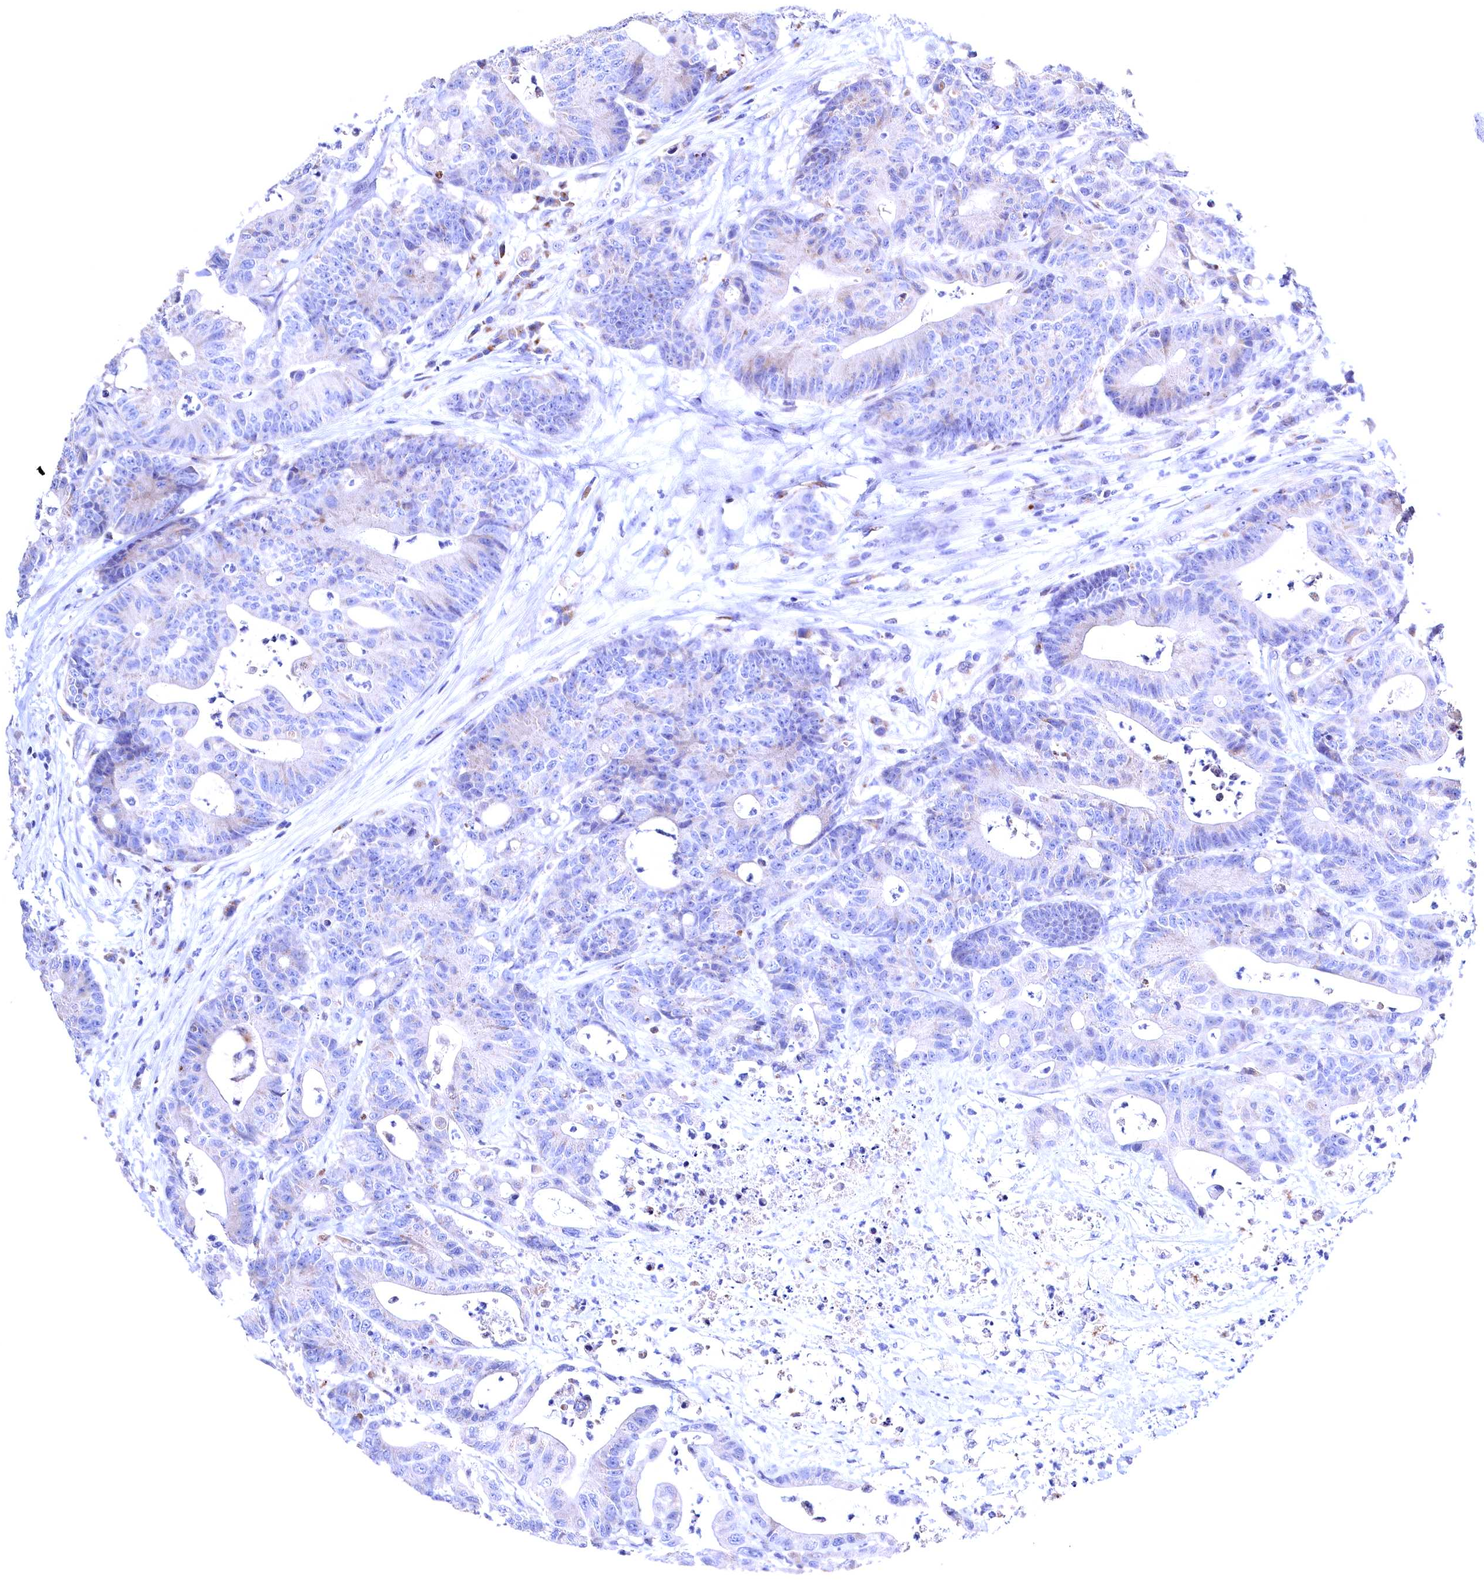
{"staining": {"intensity": "negative", "quantity": "none", "location": "none"}, "tissue": "colorectal cancer", "cell_type": "Tumor cells", "image_type": "cancer", "snomed": [{"axis": "morphology", "description": "Adenocarcinoma, NOS"}, {"axis": "topography", "description": "Colon"}], "caption": "Colorectal cancer was stained to show a protein in brown. There is no significant positivity in tumor cells.", "gene": "GPR108", "patient": {"sex": "female", "age": 84}}